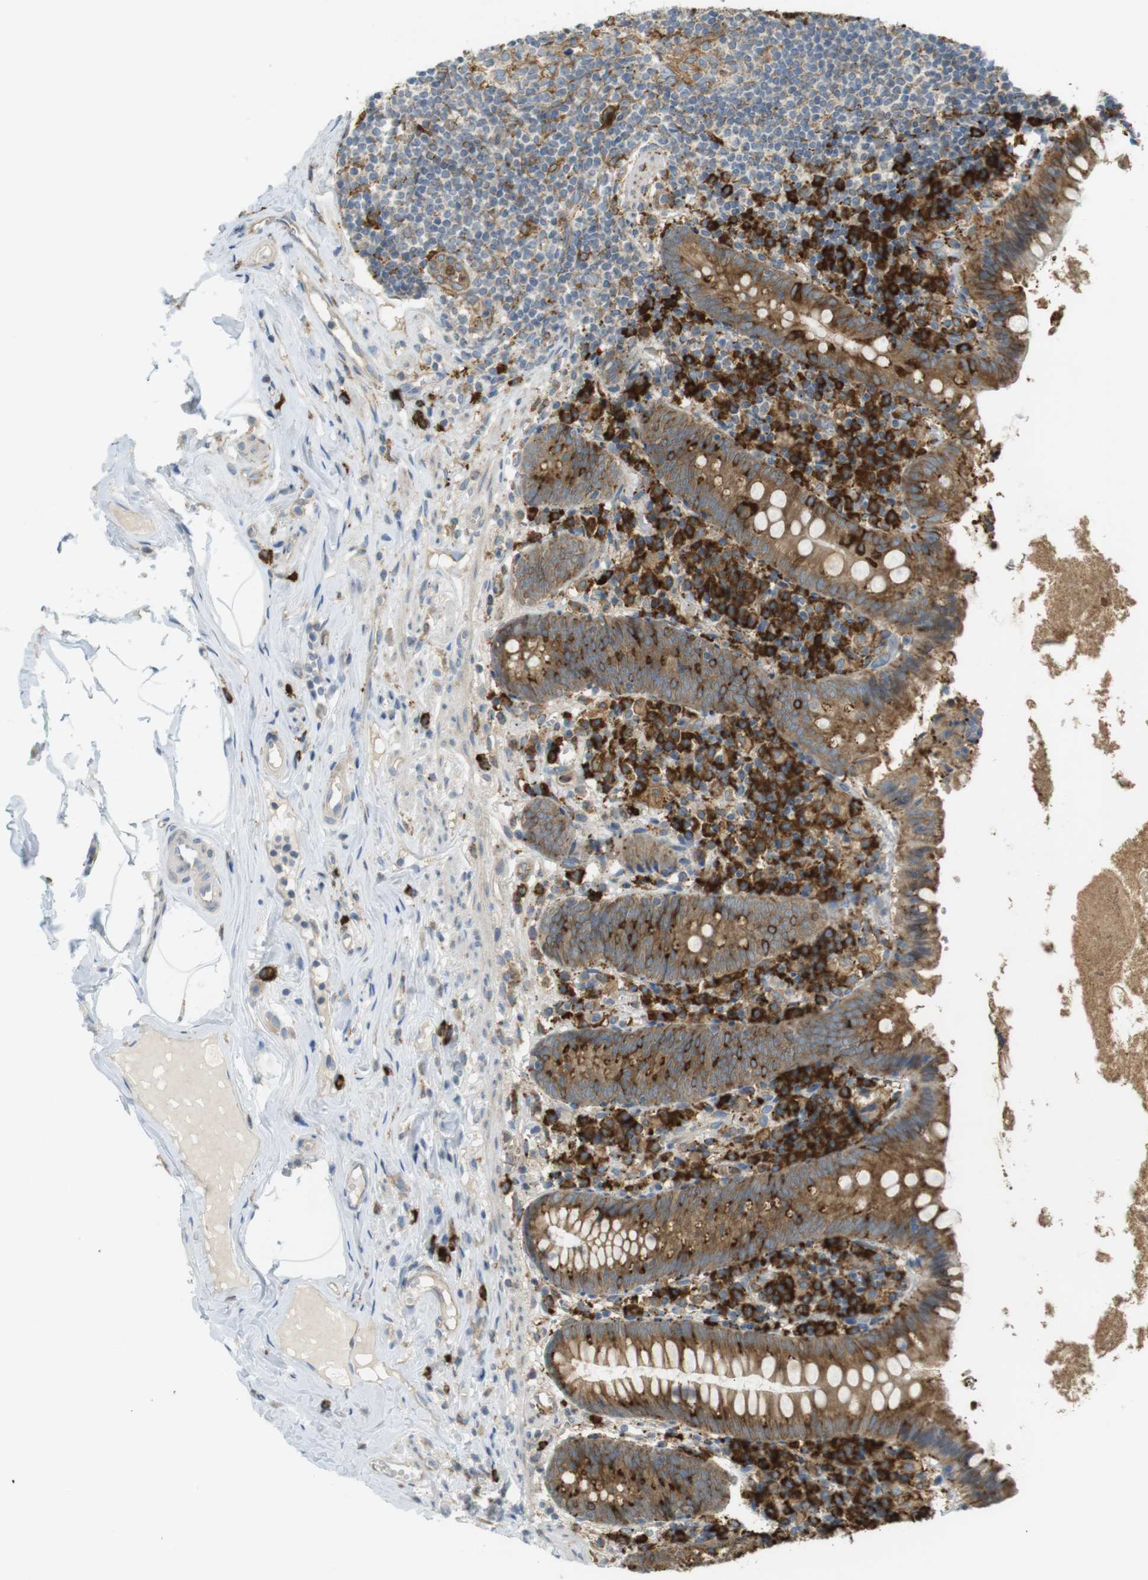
{"staining": {"intensity": "moderate", "quantity": ">75%", "location": "cytoplasmic/membranous"}, "tissue": "appendix", "cell_type": "Glandular cells", "image_type": "normal", "snomed": [{"axis": "morphology", "description": "Normal tissue, NOS"}, {"axis": "topography", "description": "Appendix"}], "caption": "A high-resolution image shows immunohistochemistry staining of normal appendix, which reveals moderate cytoplasmic/membranous staining in approximately >75% of glandular cells. Nuclei are stained in blue.", "gene": "MBOAT2", "patient": {"sex": "male", "age": 52}}